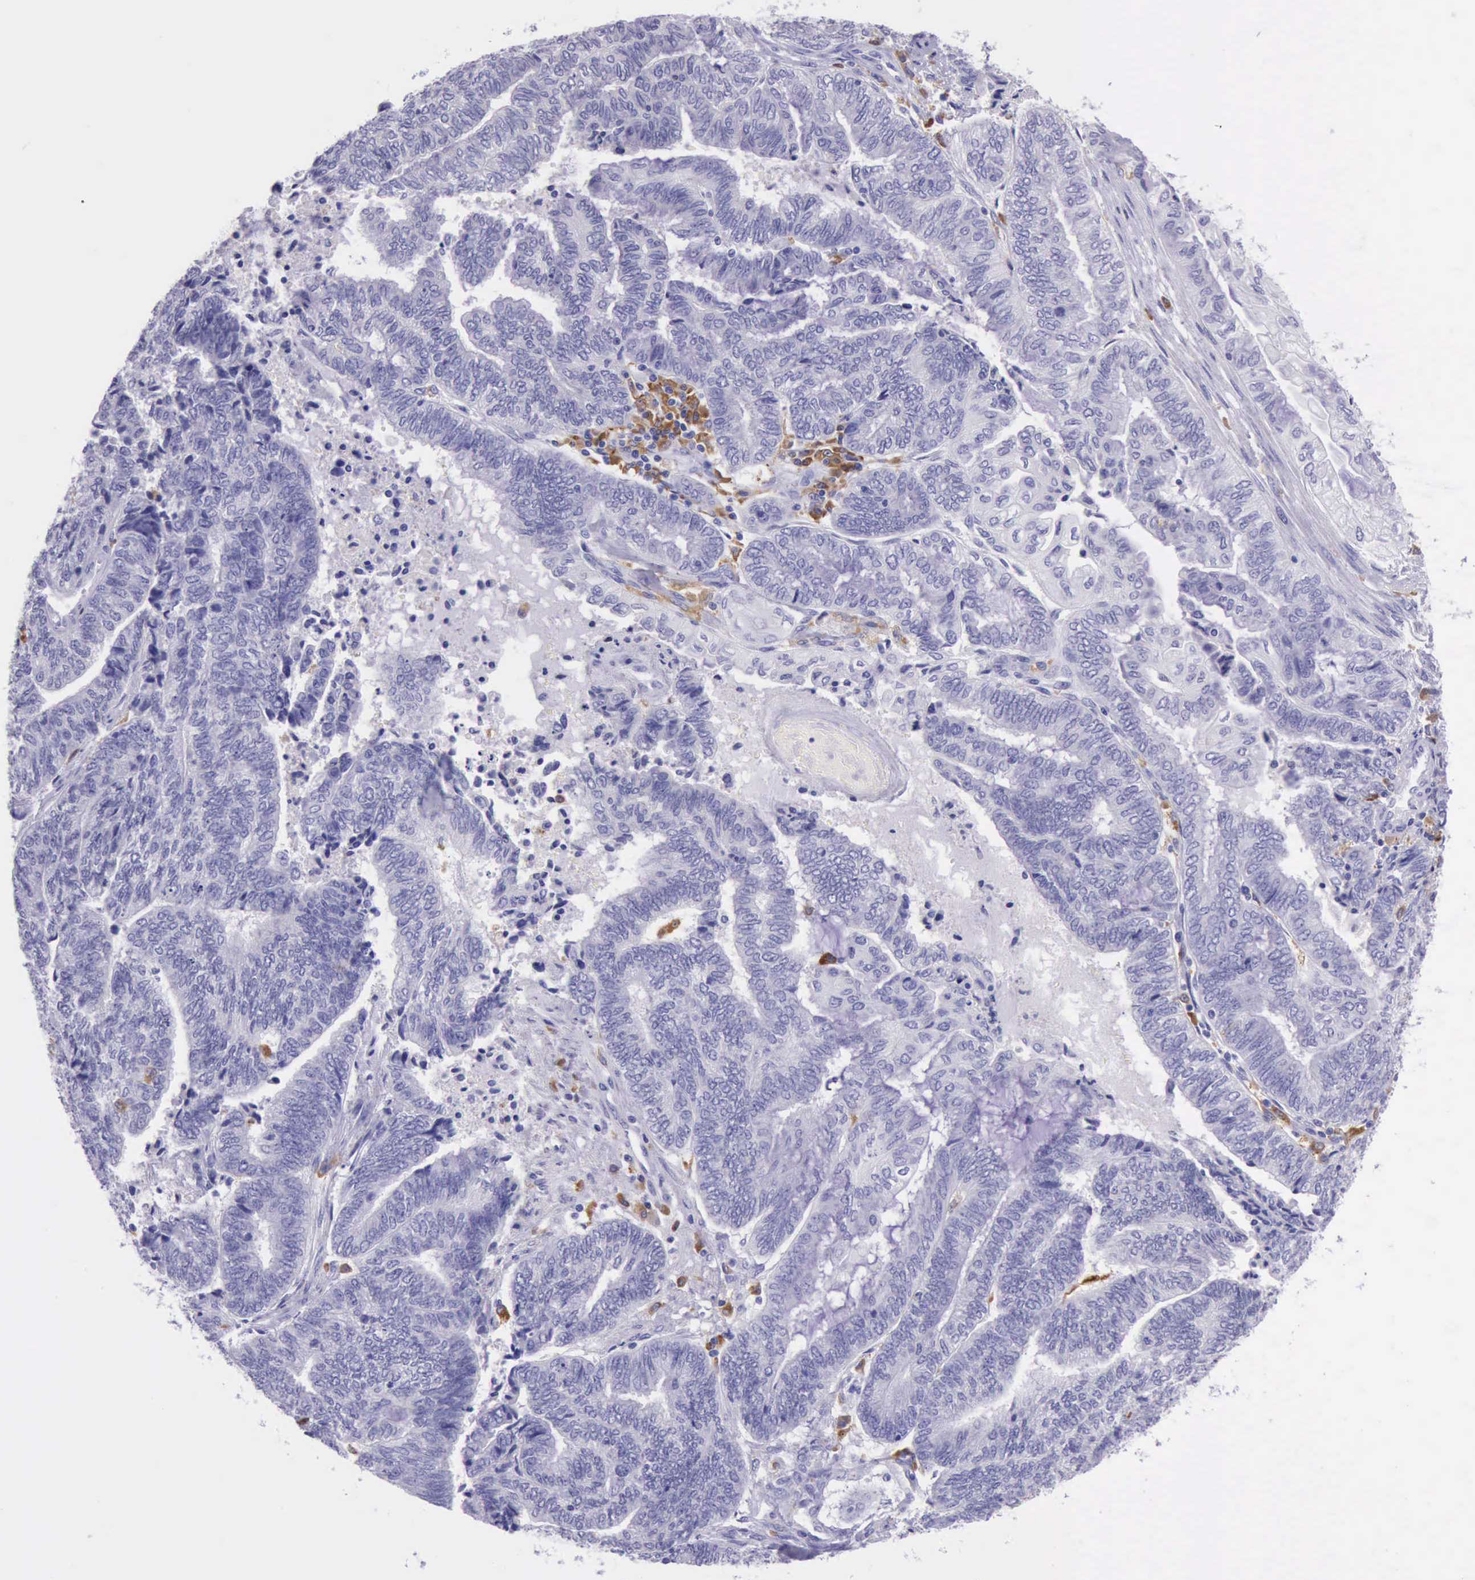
{"staining": {"intensity": "negative", "quantity": "none", "location": "none"}, "tissue": "endometrial cancer", "cell_type": "Tumor cells", "image_type": "cancer", "snomed": [{"axis": "morphology", "description": "Adenocarcinoma, NOS"}, {"axis": "topography", "description": "Uterus"}, {"axis": "topography", "description": "Endometrium"}], "caption": "High magnification brightfield microscopy of adenocarcinoma (endometrial) stained with DAB (3,3'-diaminobenzidine) (brown) and counterstained with hematoxylin (blue): tumor cells show no significant staining.", "gene": "BTK", "patient": {"sex": "female", "age": 70}}